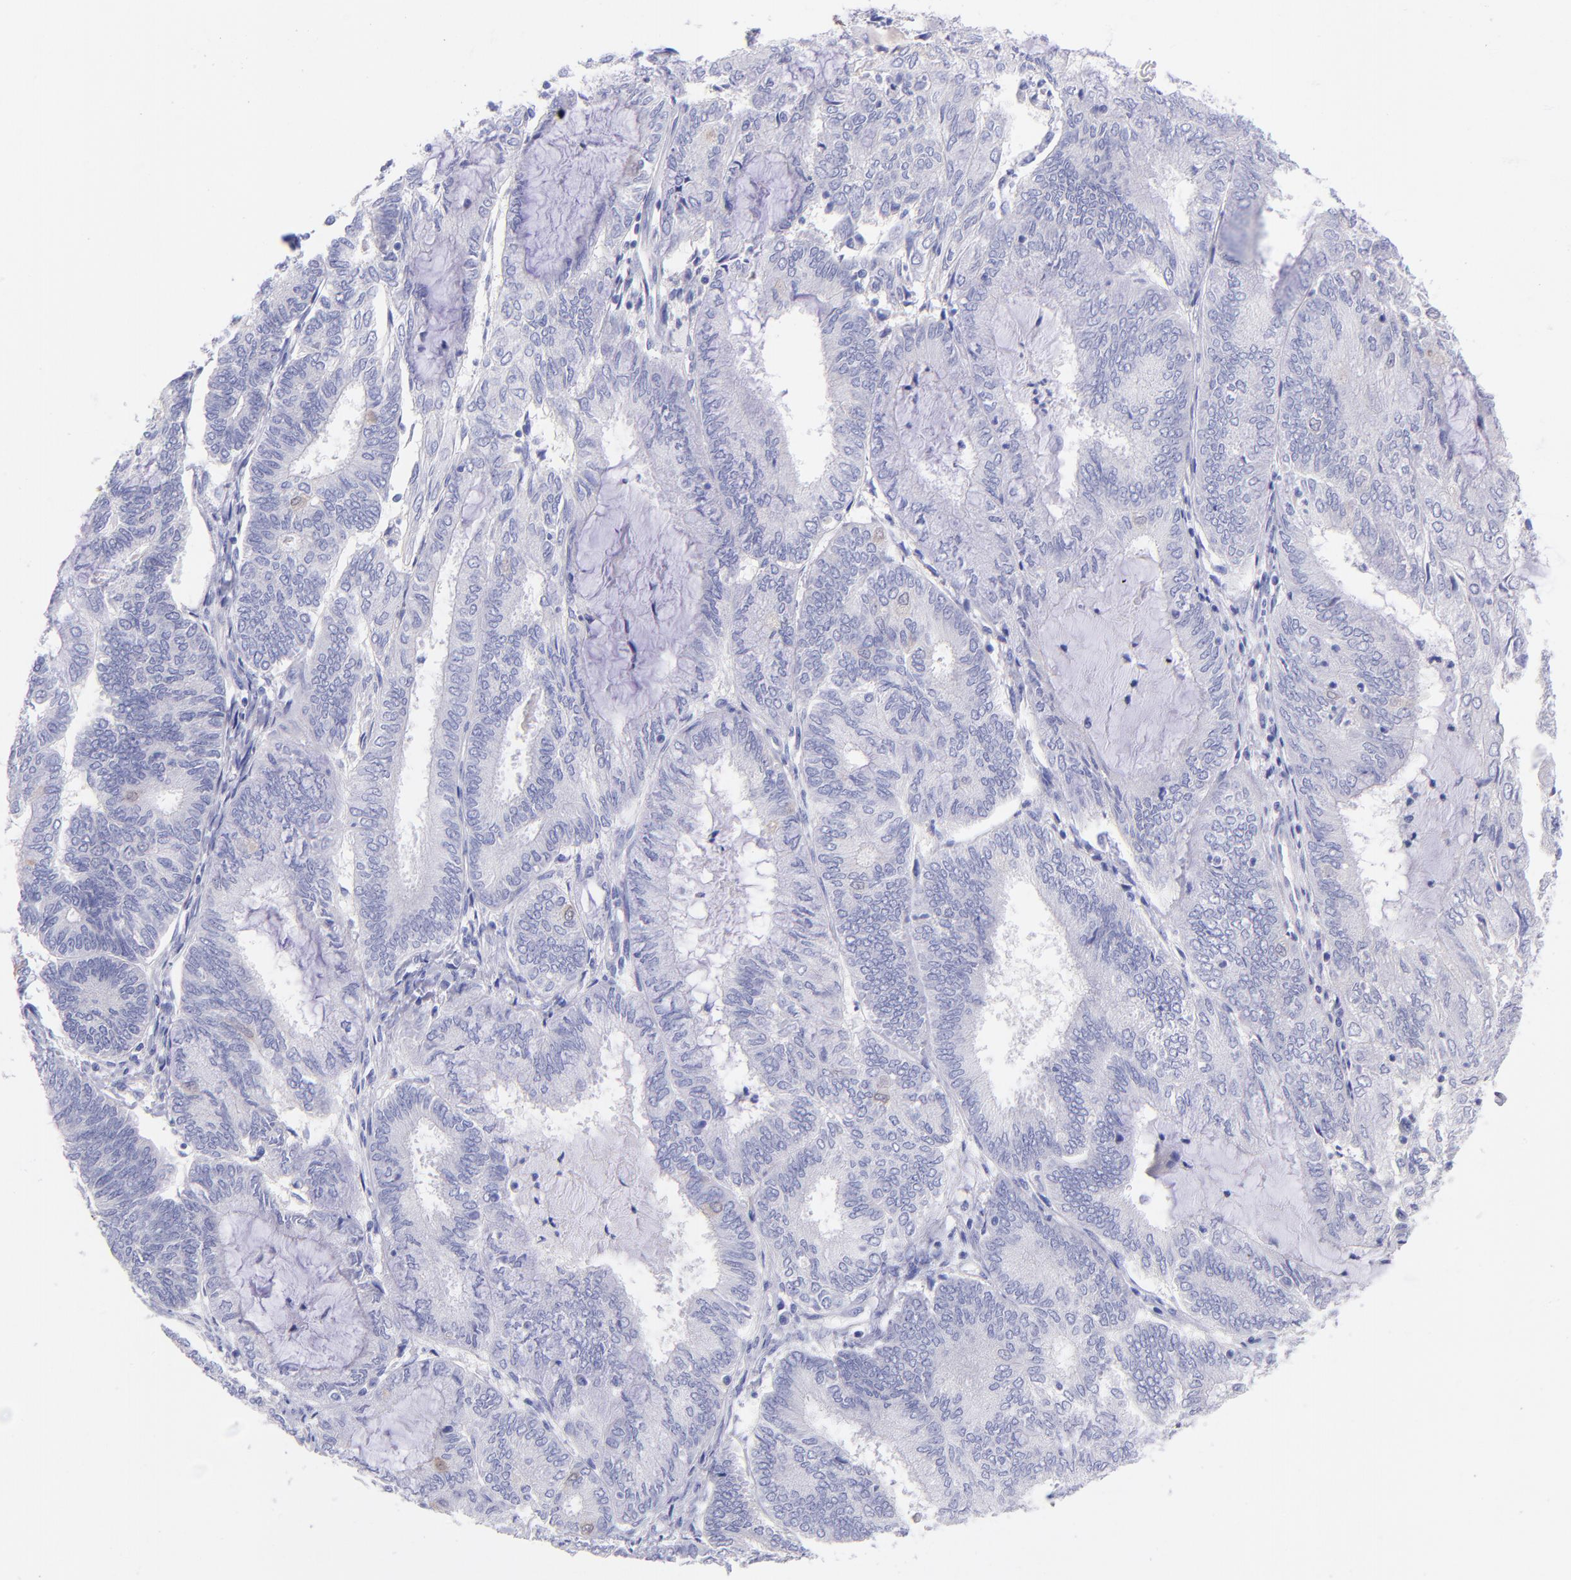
{"staining": {"intensity": "negative", "quantity": "none", "location": "none"}, "tissue": "endometrial cancer", "cell_type": "Tumor cells", "image_type": "cancer", "snomed": [{"axis": "morphology", "description": "Adenocarcinoma, NOS"}, {"axis": "topography", "description": "Endometrium"}], "caption": "This is a histopathology image of immunohistochemistry staining of endometrial cancer (adenocarcinoma), which shows no positivity in tumor cells.", "gene": "RAB3B", "patient": {"sex": "female", "age": 59}}